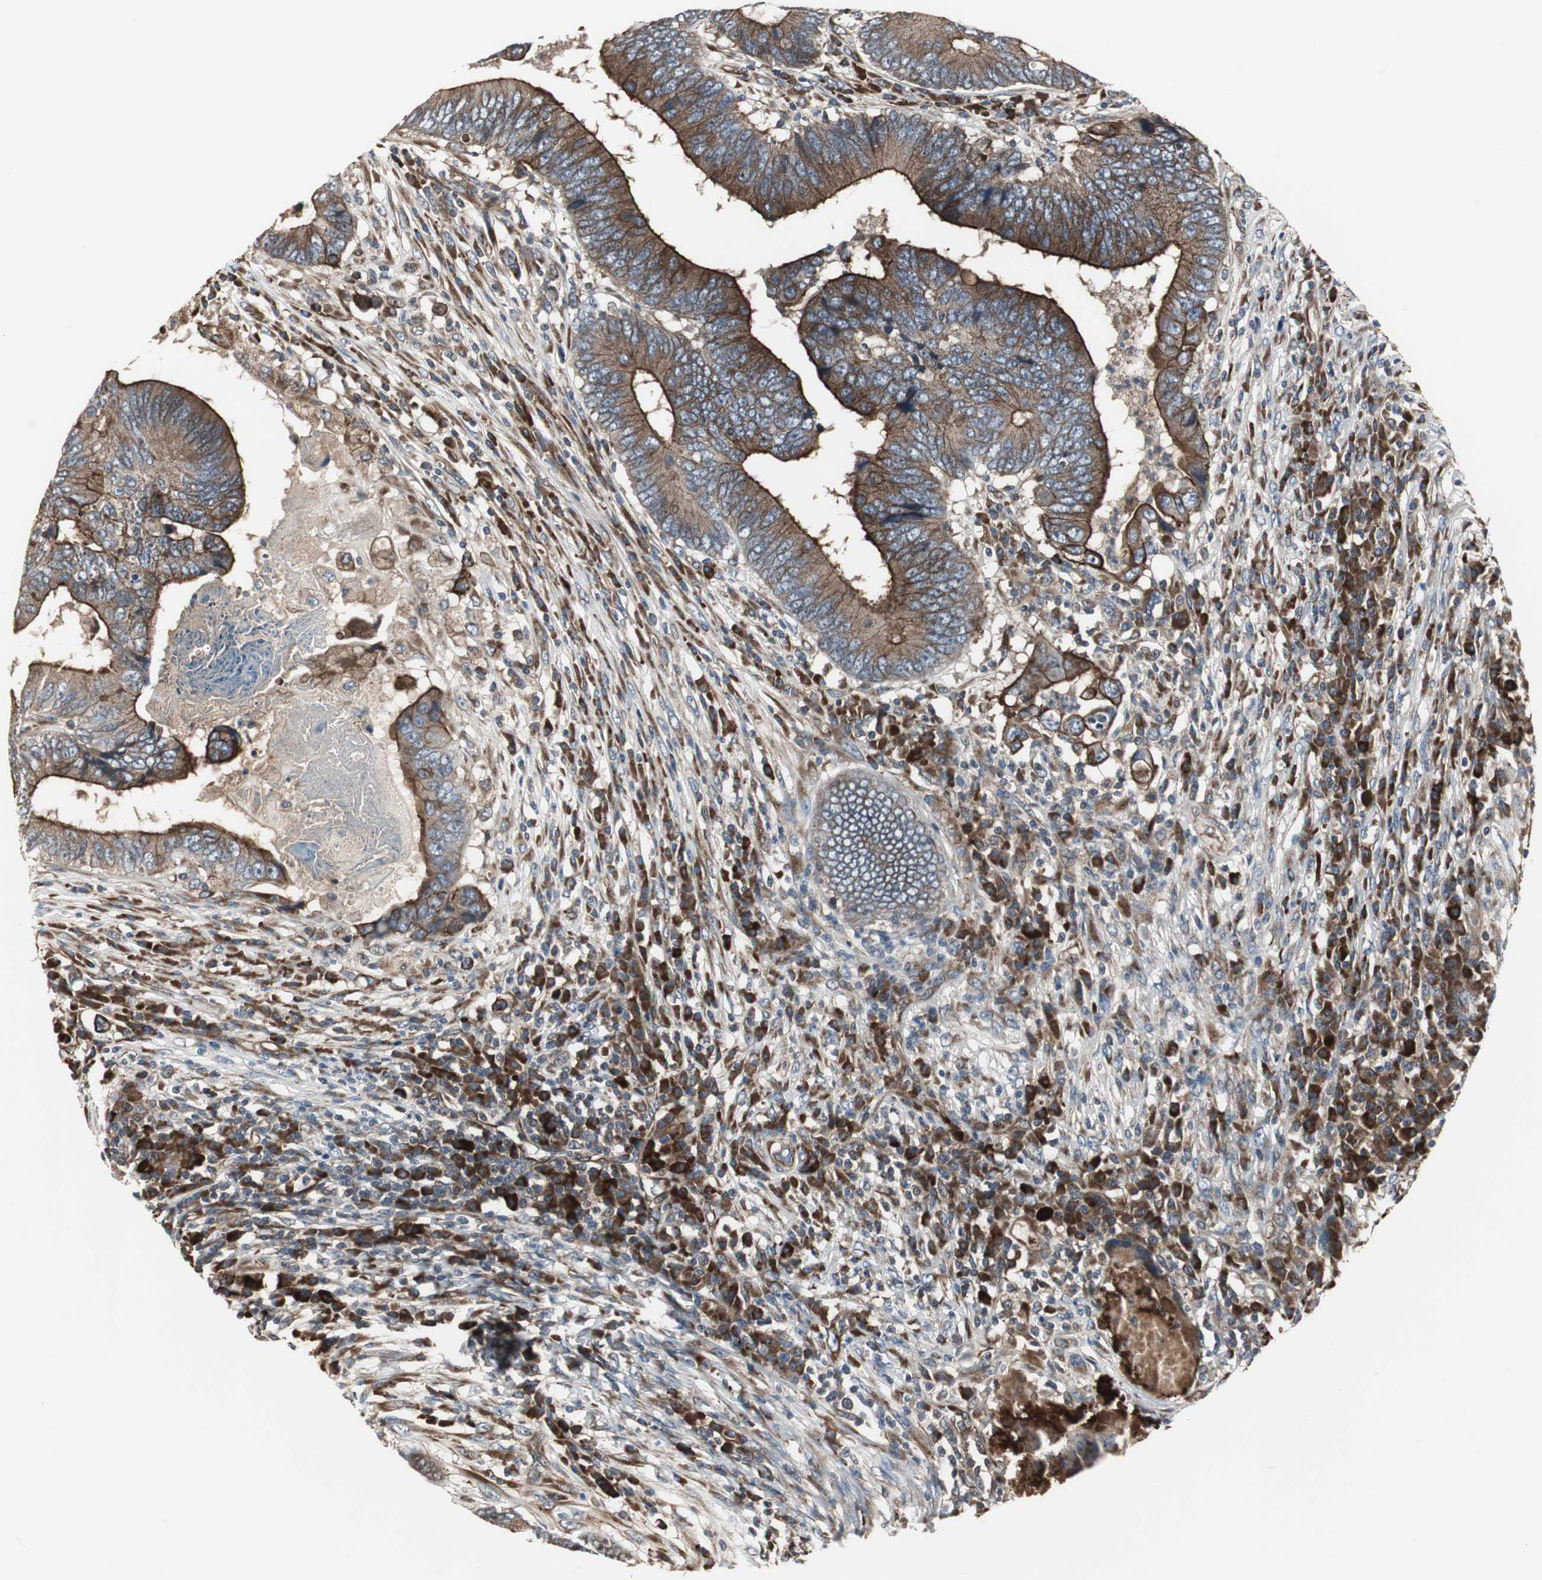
{"staining": {"intensity": "moderate", "quantity": ">75%", "location": "cytoplasmic/membranous"}, "tissue": "colorectal cancer", "cell_type": "Tumor cells", "image_type": "cancer", "snomed": [{"axis": "morphology", "description": "Adenocarcinoma, NOS"}, {"axis": "topography", "description": "Colon"}], "caption": "Moderate cytoplasmic/membranous staining is appreciated in about >75% of tumor cells in colorectal cancer (adenocarcinoma).", "gene": "CHP1", "patient": {"sex": "female", "age": 78}}